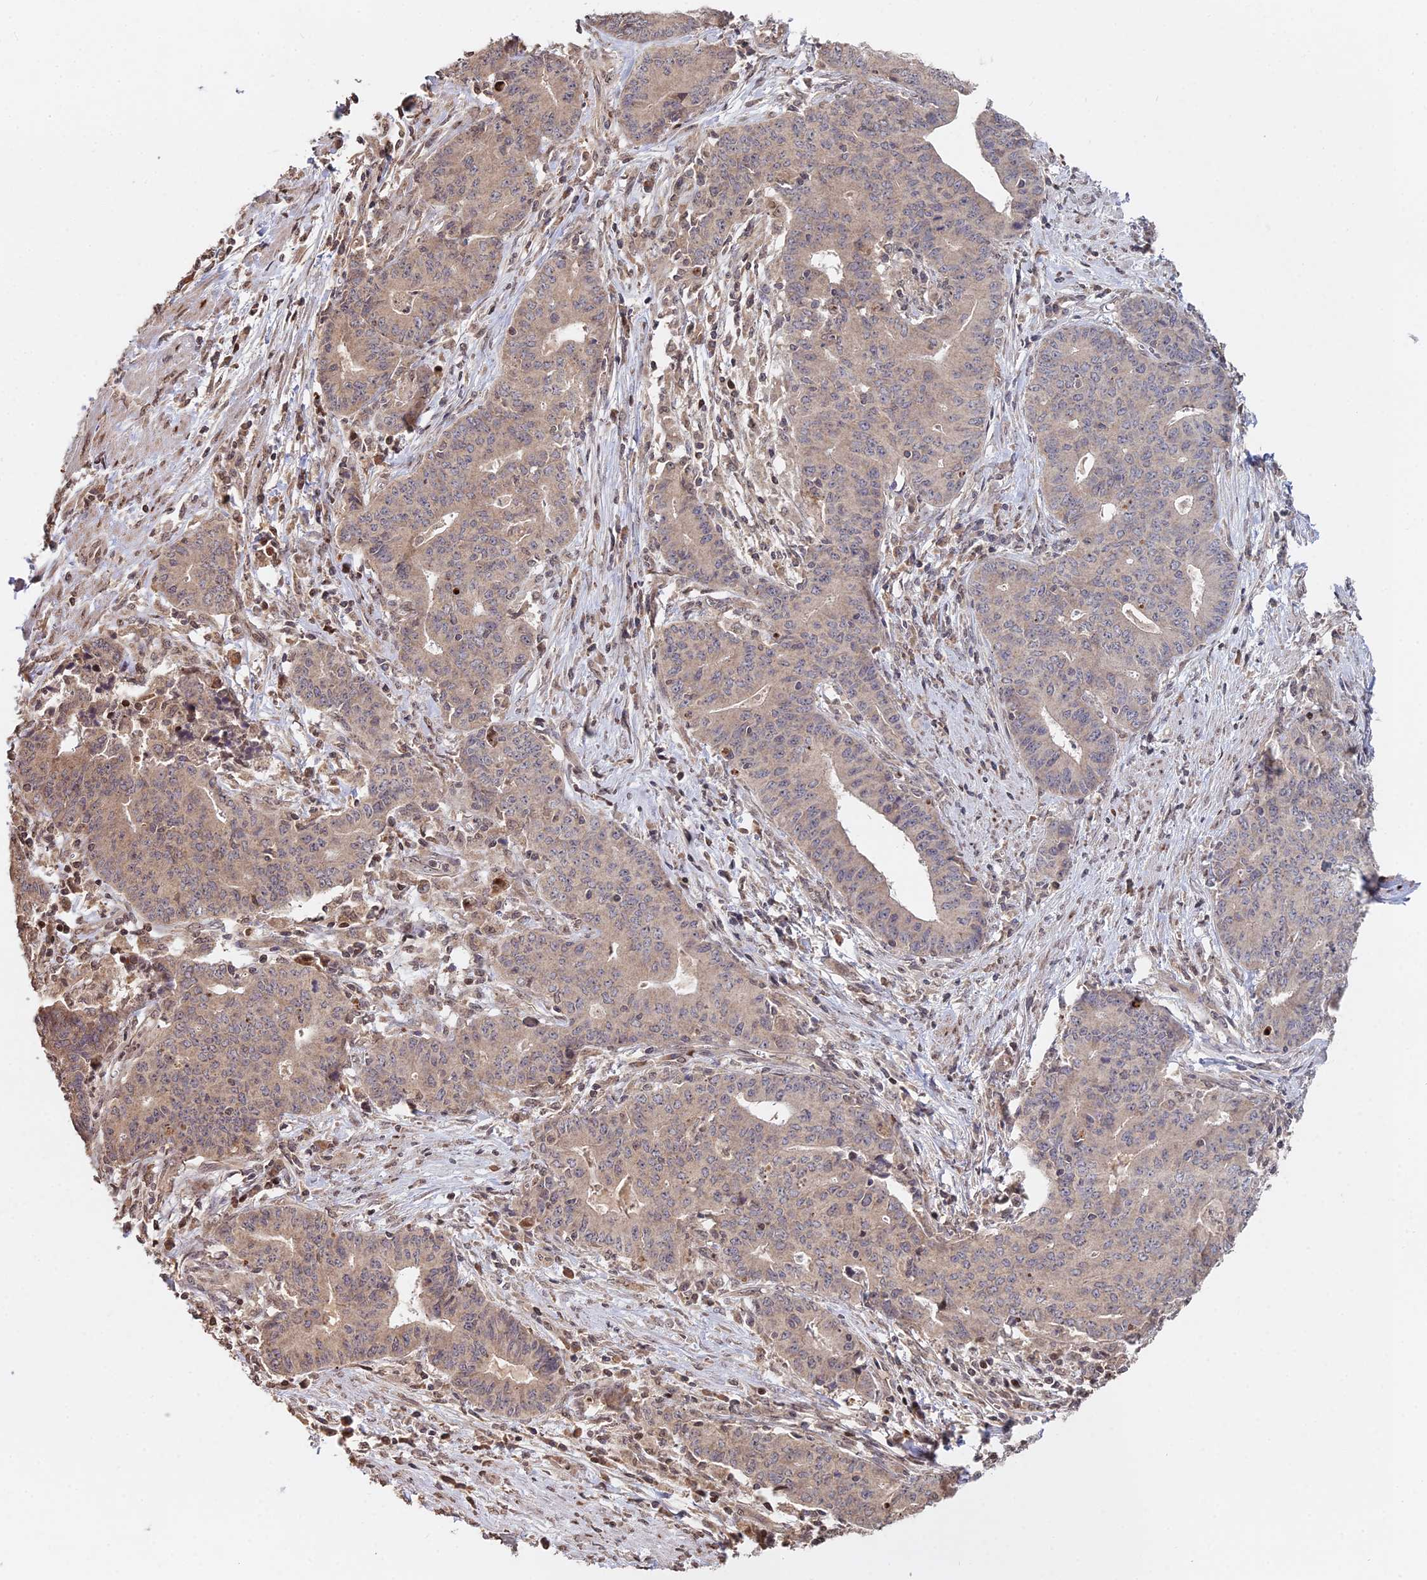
{"staining": {"intensity": "weak", "quantity": ">75%", "location": "cytoplasmic/membranous"}, "tissue": "endometrial cancer", "cell_type": "Tumor cells", "image_type": "cancer", "snomed": [{"axis": "morphology", "description": "Adenocarcinoma, NOS"}, {"axis": "topography", "description": "Endometrium"}], "caption": "Immunohistochemistry histopathology image of neoplastic tissue: endometrial cancer stained using immunohistochemistry (IHC) displays low levels of weak protein expression localized specifically in the cytoplasmic/membranous of tumor cells, appearing as a cytoplasmic/membranous brown color.", "gene": "RBMS2", "patient": {"sex": "female", "age": 59}}